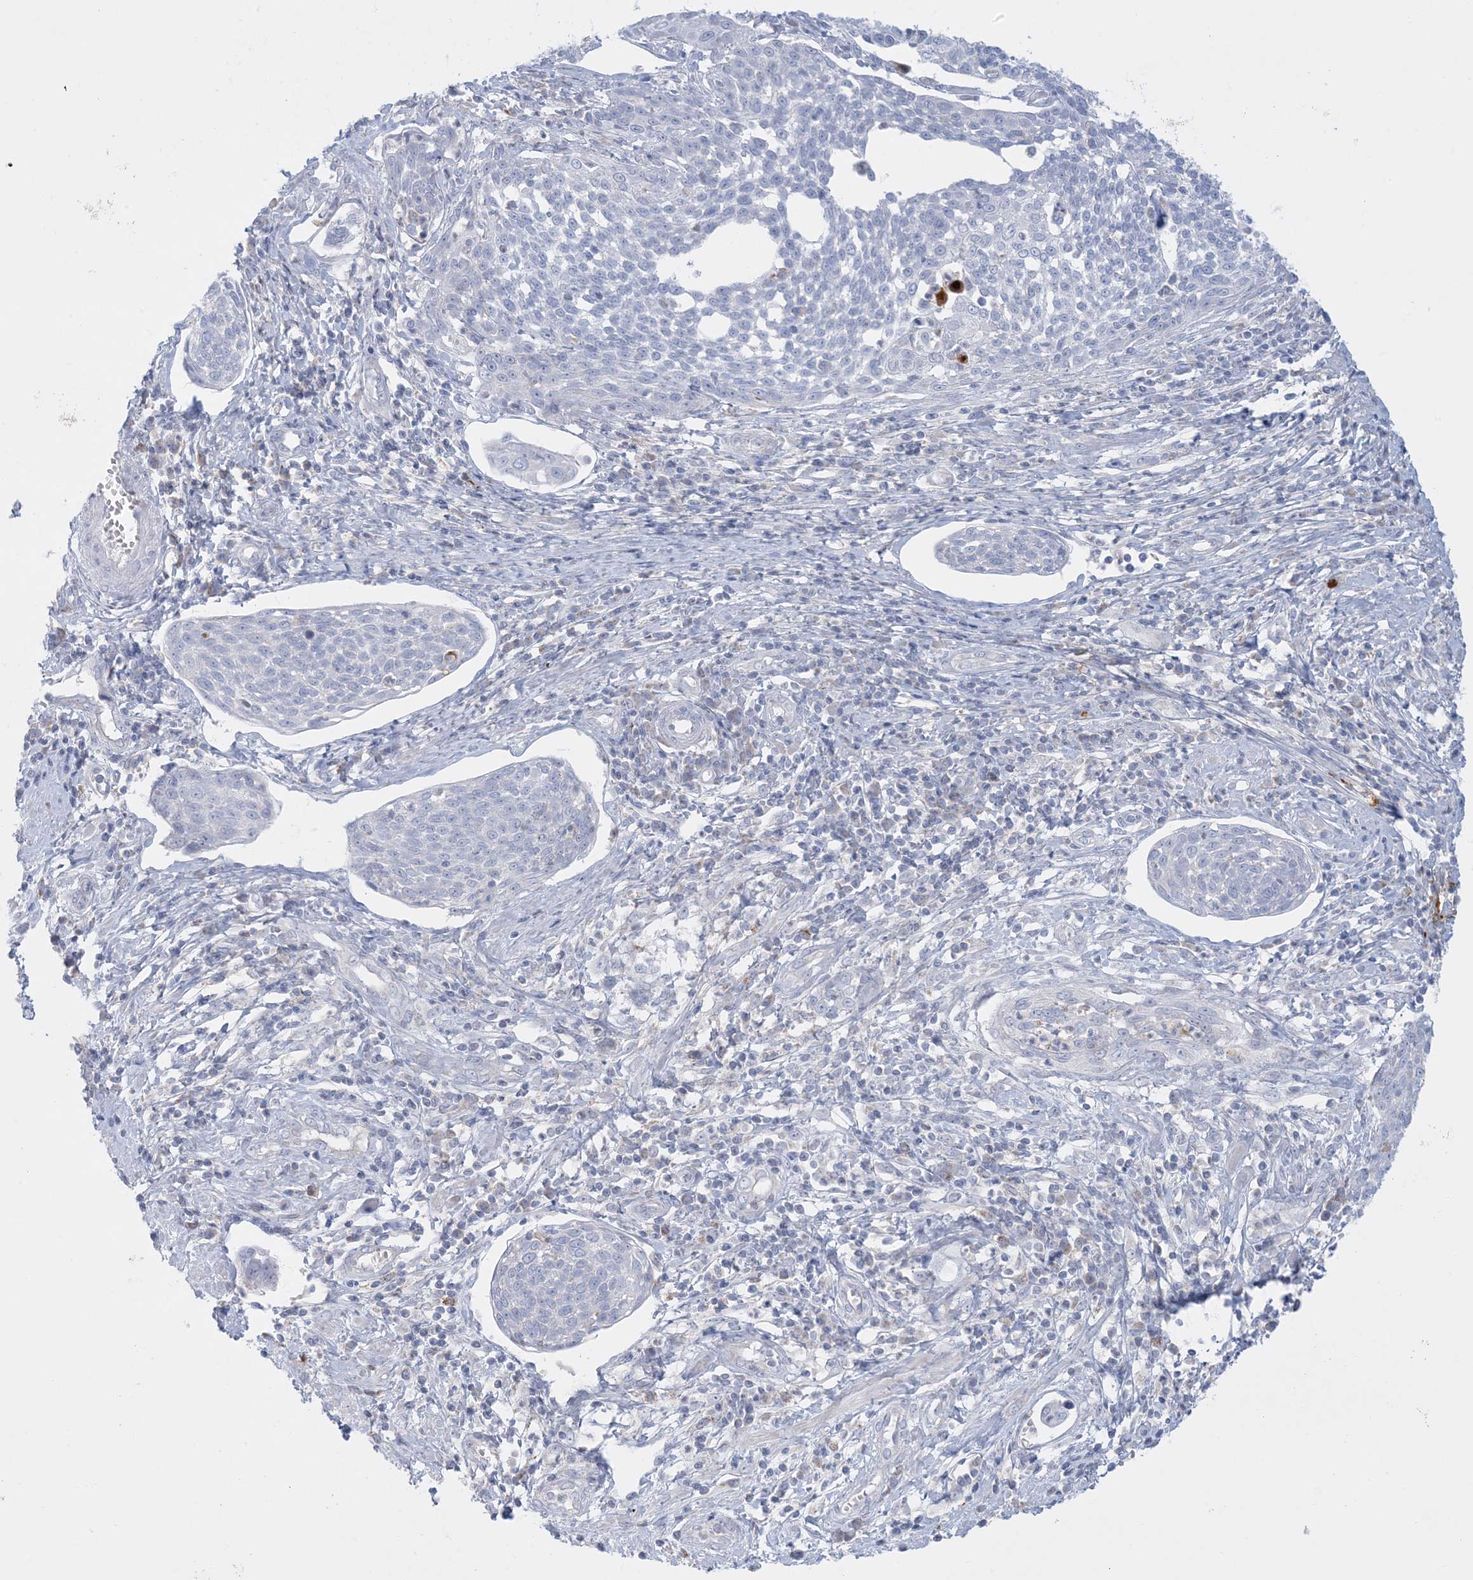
{"staining": {"intensity": "negative", "quantity": "none", "location": "none"}, "tissue": "cervical cancer", "cell_type": "Tumor cells", "image_type": "cancer", "snomed": [{"axis": "morphology", "description": "Squamous cell carcinoma, NOS"}, {"axis": "topography", "description": "Cervix"}], "caption": "Immunohistochemistry histopathology image of squamous cell carcinoma (cervical) stained for a protein (brown), which exhibits no staining in tumor cells. (DAB (3,3'-diaminobenzidine) IHC, high magnification).", "gene": "KCTD6", "patient": {"sex": "female", "age": 34}}